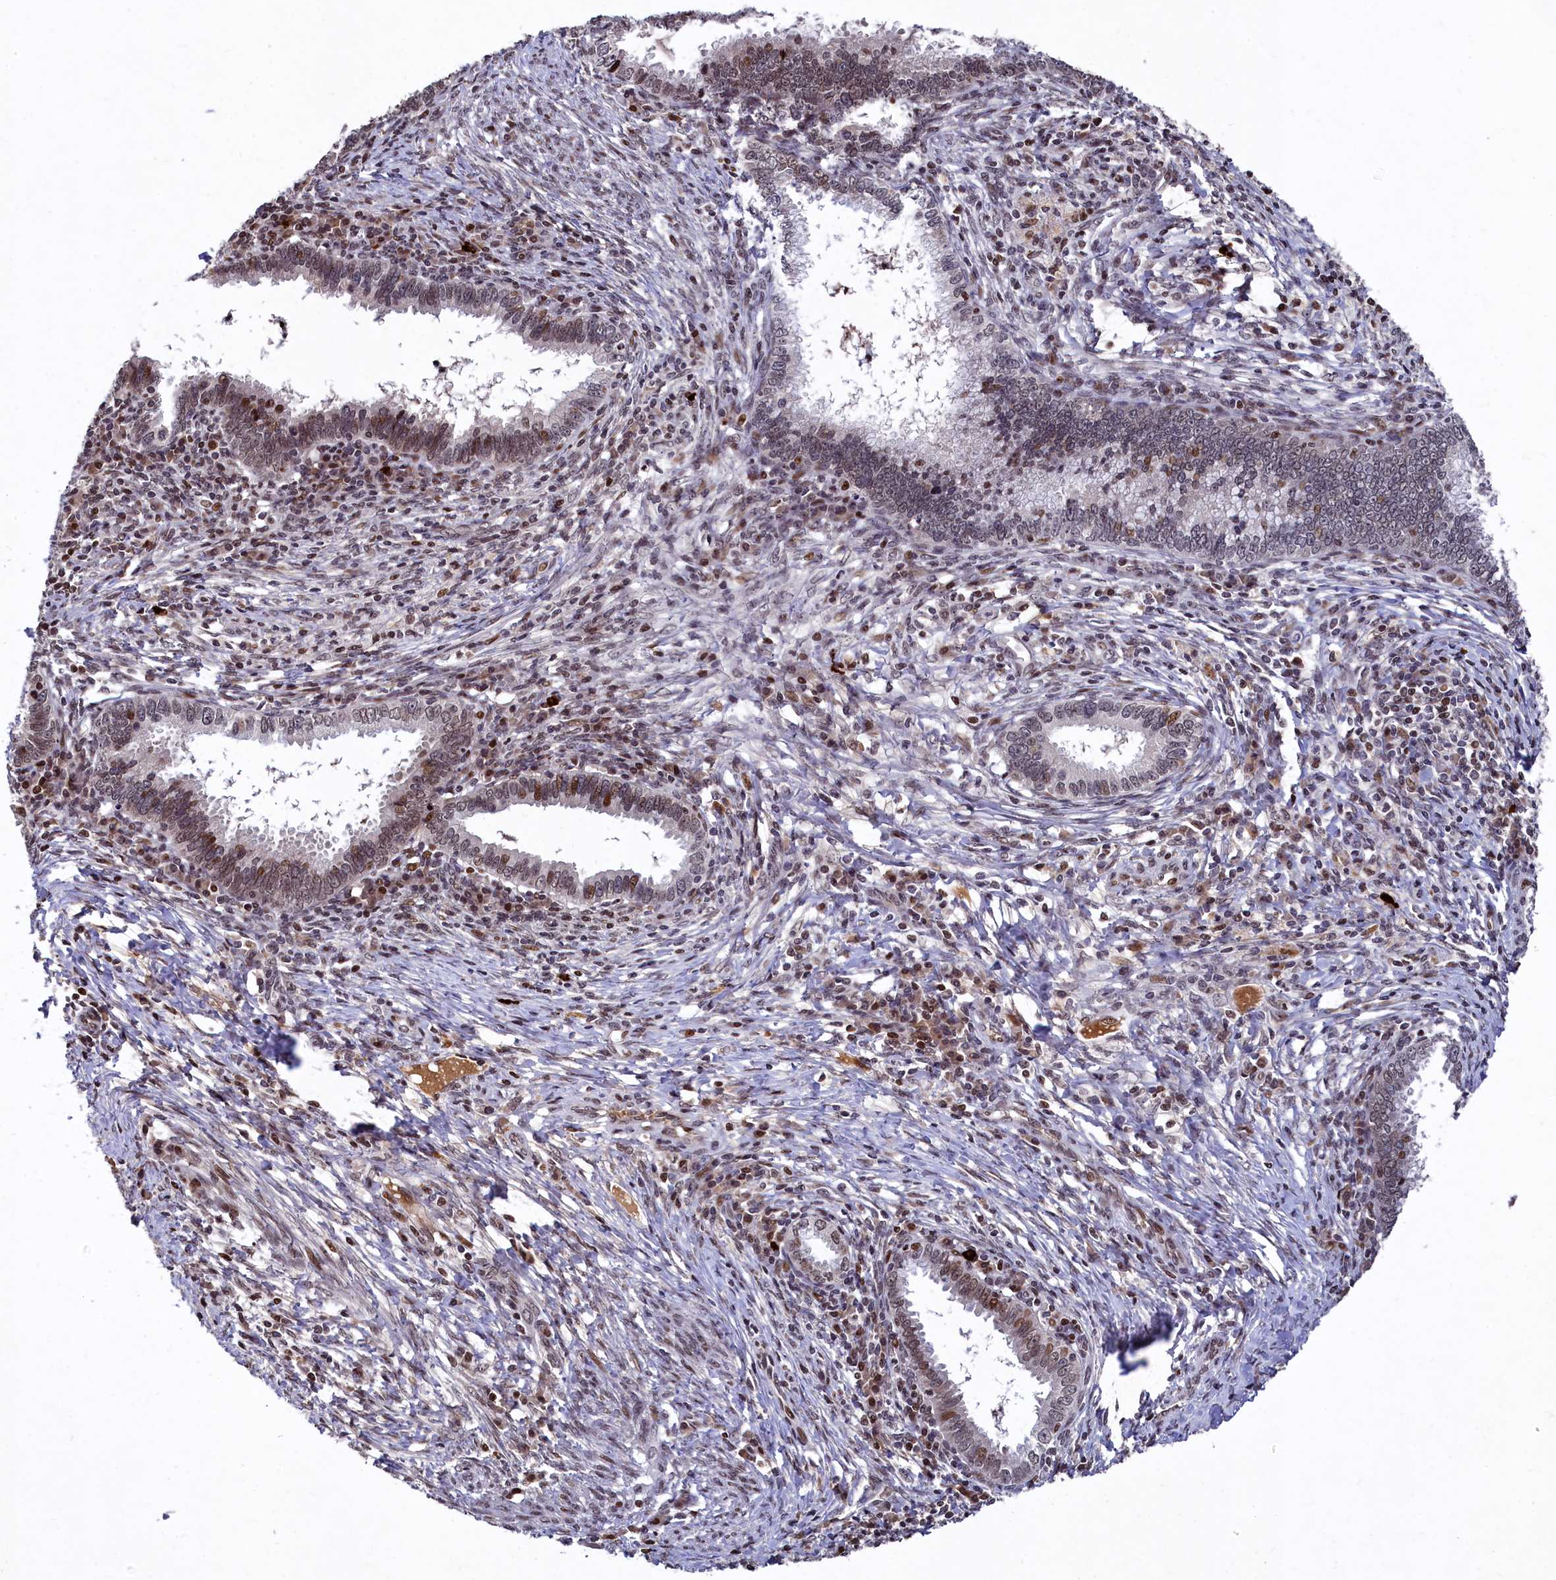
{"staining": {"intensity": "moderate", "quantity": "<25%", "location": "nuclear"}, "tissue": "cervical cancer", "cell_type": "Tumor cells", "image_type": "cancer", "snomed": [{"axis": "morphology", "description": "Adenocarcinoma, NOS"}, {"axis": "topography", "description": "Cervix"}], "caption": "IHC image of neoplastic tissue: human cervical cancer (adenocarcinoma) stained using immunohistochemistry (IHC) exhibits low levels of moderate protein expression localized specifically in the nuclear of tumor cells, appearing as a nuclear brown color.", "gene": "FAM217B", "patient": {"sex": "female", "age": 36}}